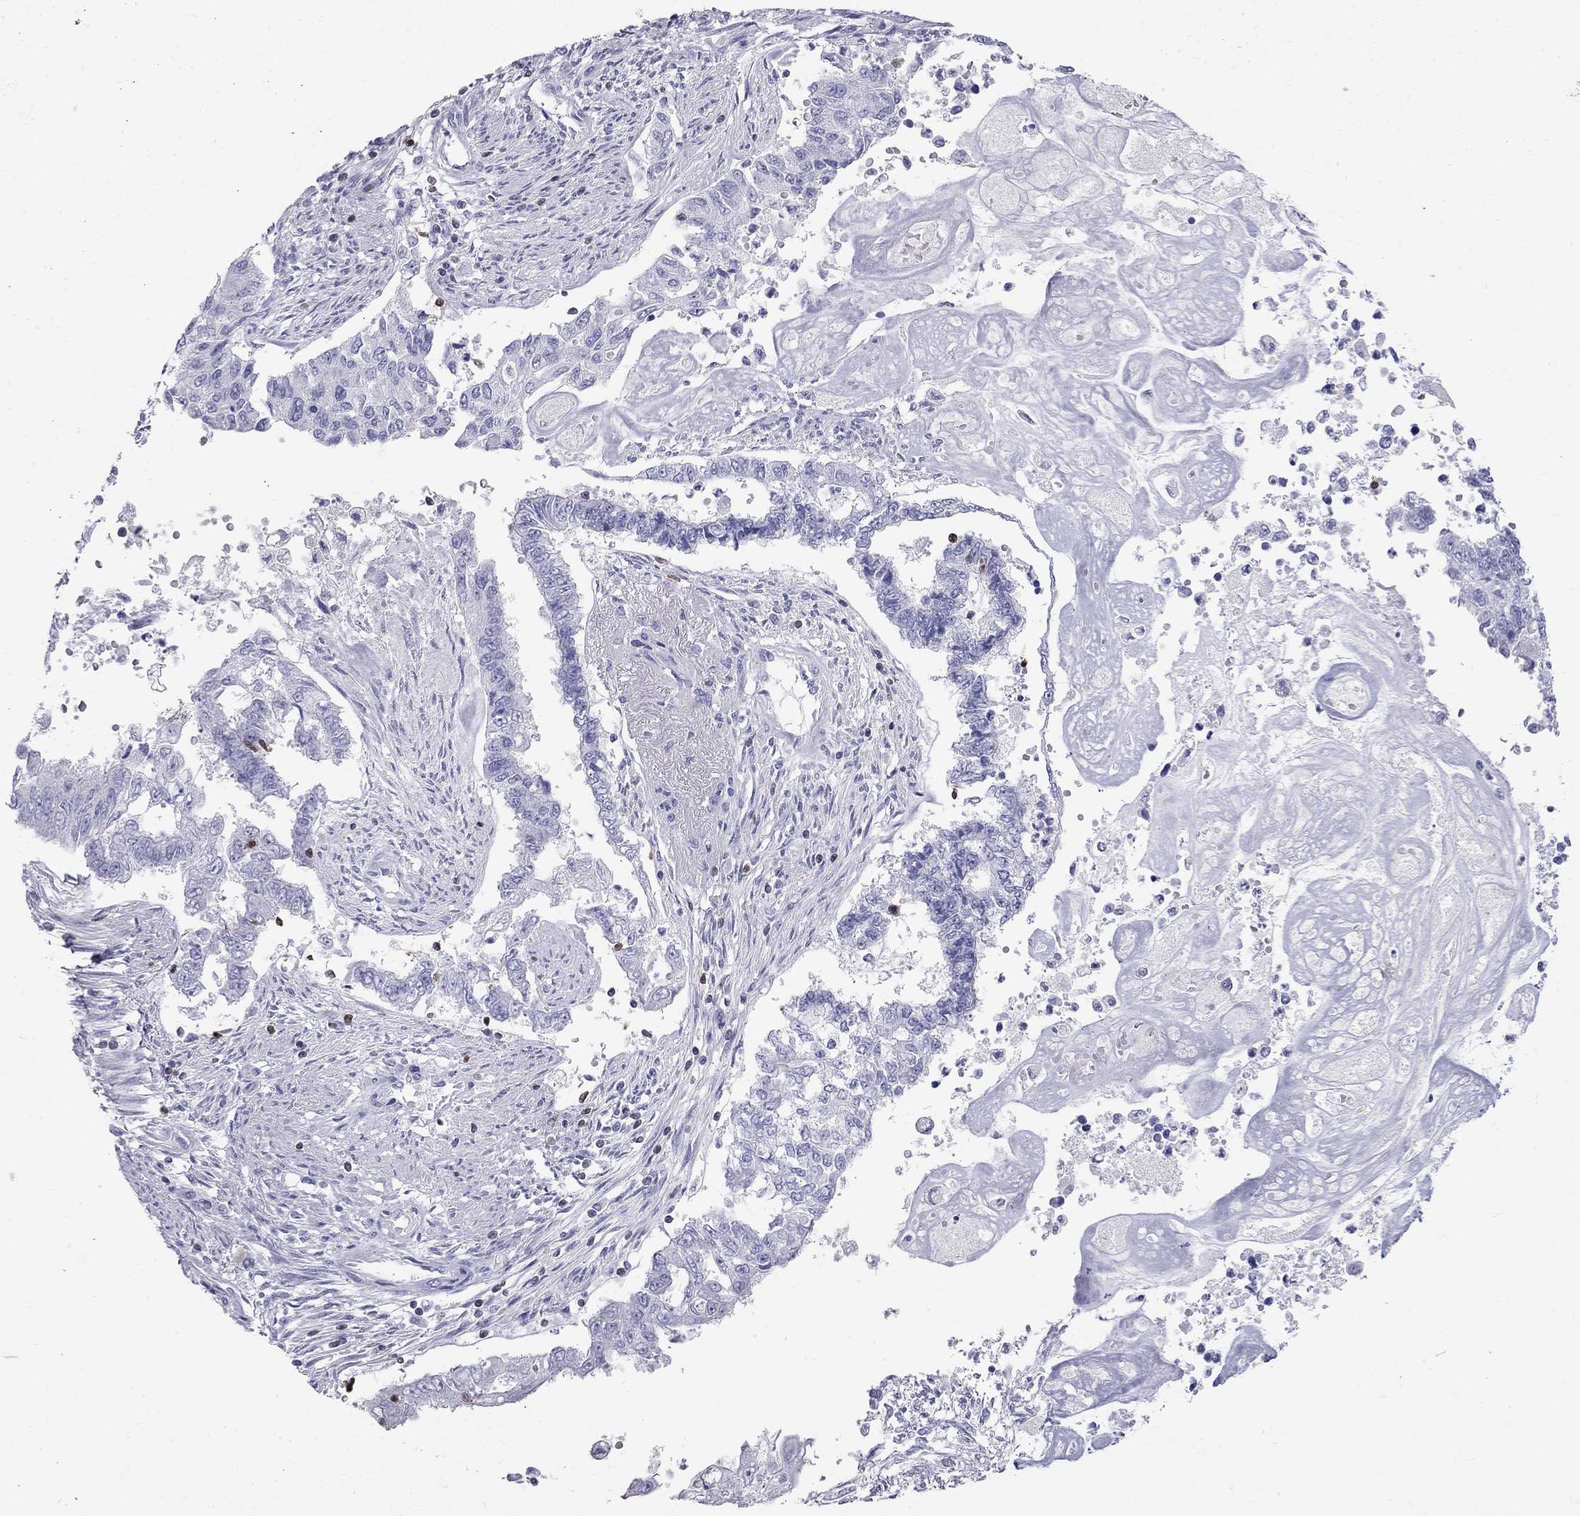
{"staining": {"intensity": "negative", "quantity": "none", "location": "none"}, "tissue": "endometrial cancer", "cell_type": "Tumor cells", "image_type": "cancer", "snomed": [{"axis": "morphology", "description": "Adenocarcinoma, NOS"}, {"axis": "topography", "description": "Uterus"}], "caption": "This is an IHC micrograph of human endometrial adenocarcinoma. There is no positivity in tumor cells.", "gene": "SH2D2A", "patient": {"sex": "female", "age": 59}}